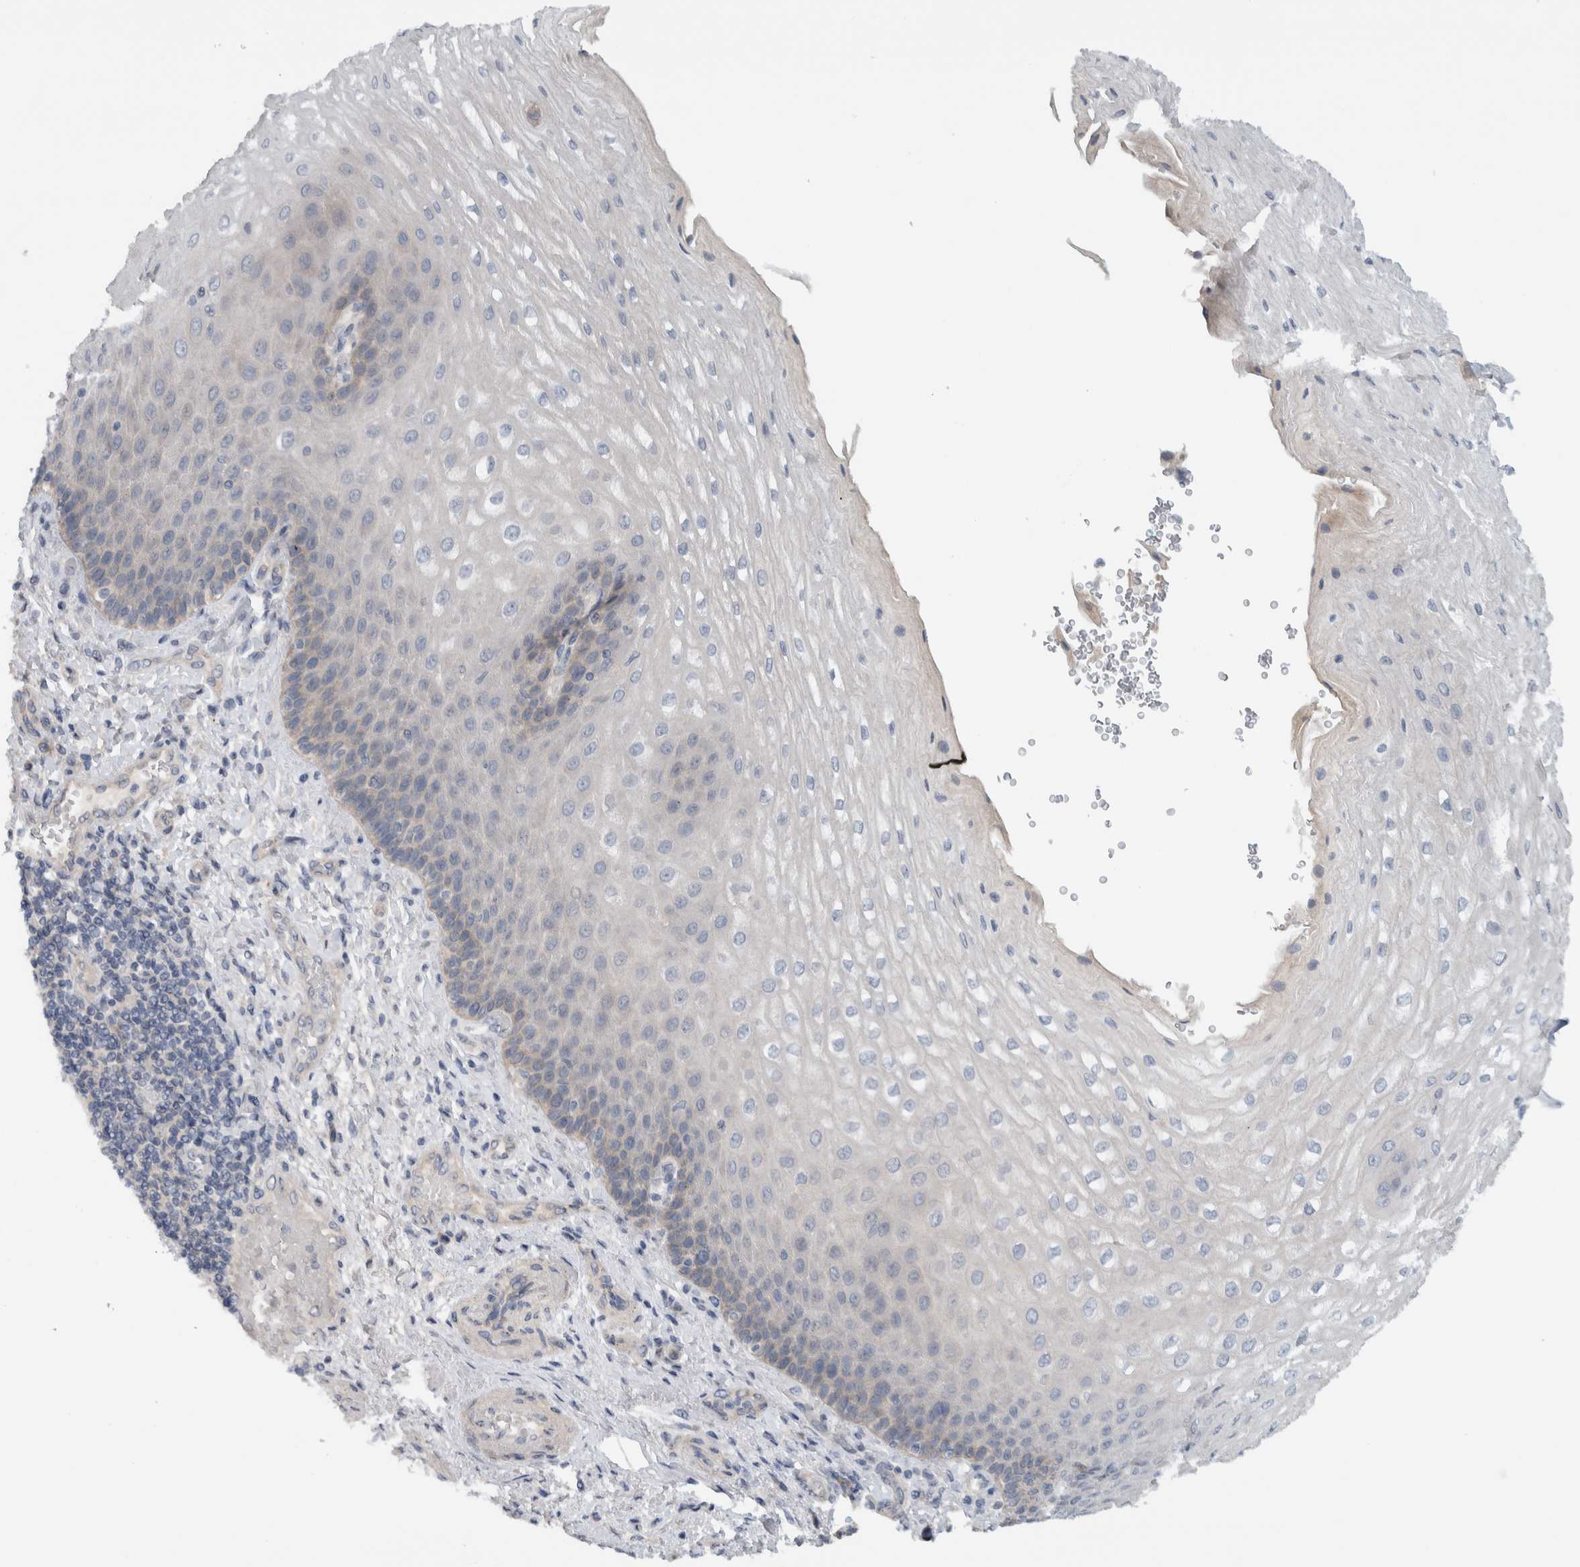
{"staining": {"intensity": "weak", "quantity": "25%-75%", "location": "cytoplasmic/membranous"}, "tissue": "esophagus", "cell_type": "Squamous epithelial cells", "image_type": "normal", "snomed": [{"axis": "morphology", "description": "Normal tissue, NOS"}, {"axis": "topography", "description": "Esophagus"}], "caption": "Protein staining of normal esophagus displays weak cytoplasmic/membranous staining in approximately 25%-75% of squamous epithelial cells. (brown staining indicates protein expression, while blue staining denotes nuclei).", "gene": "MPRIP", "patient": {"sex": "male", "age": 54}}